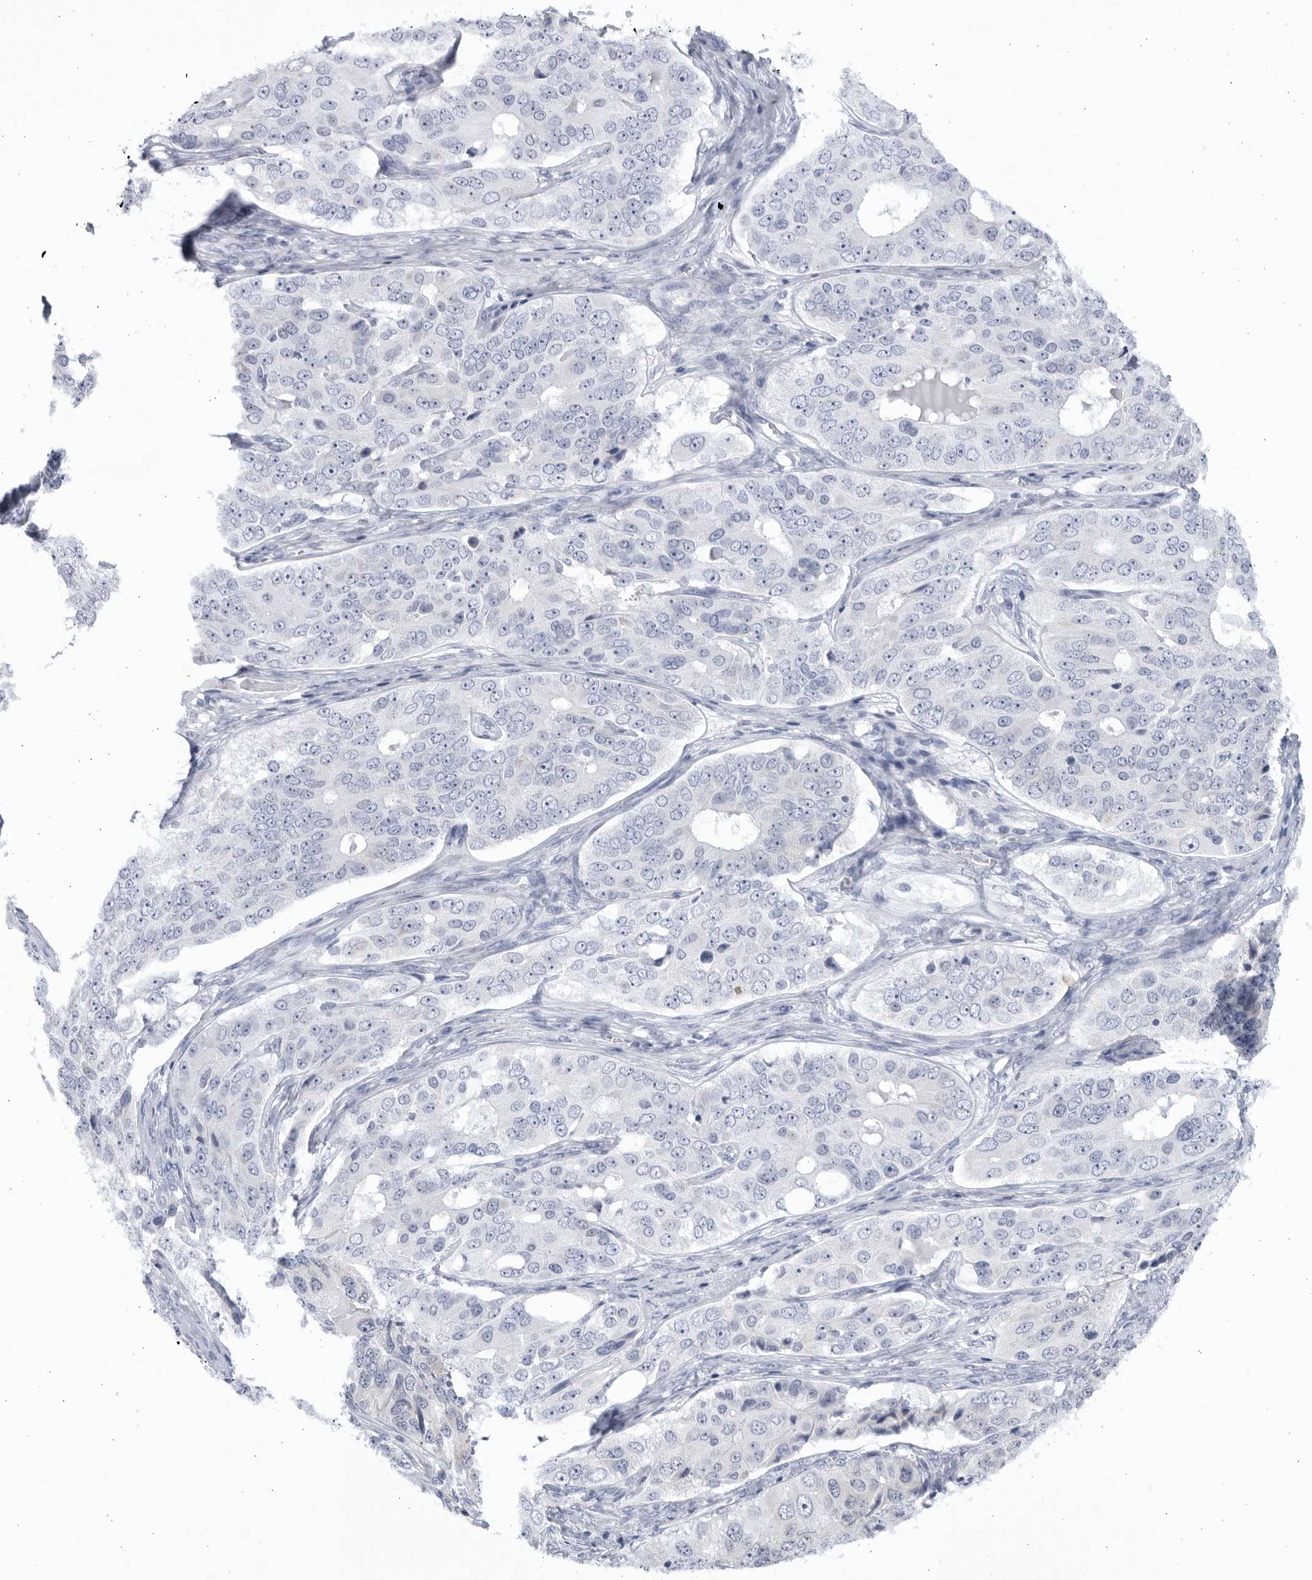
{"staining": {"intensity": "negative", "quantity": "none", "location": "none"}, "tissue": "ovarian cancer", "cell_type": "Tumor cells", "image_type": "cancer", "snomed": [{"axis": "morphology", "description": "Carcinoma, endometroid"}, {"axis": "topography", "description": "Ovary"}], "caption": "Ovarian cancer was stained to show a protein in brown. There is no significant expression in tumor cells.", "gene": "CCDC181", "patient": {"sex": "female", "age": 51}}